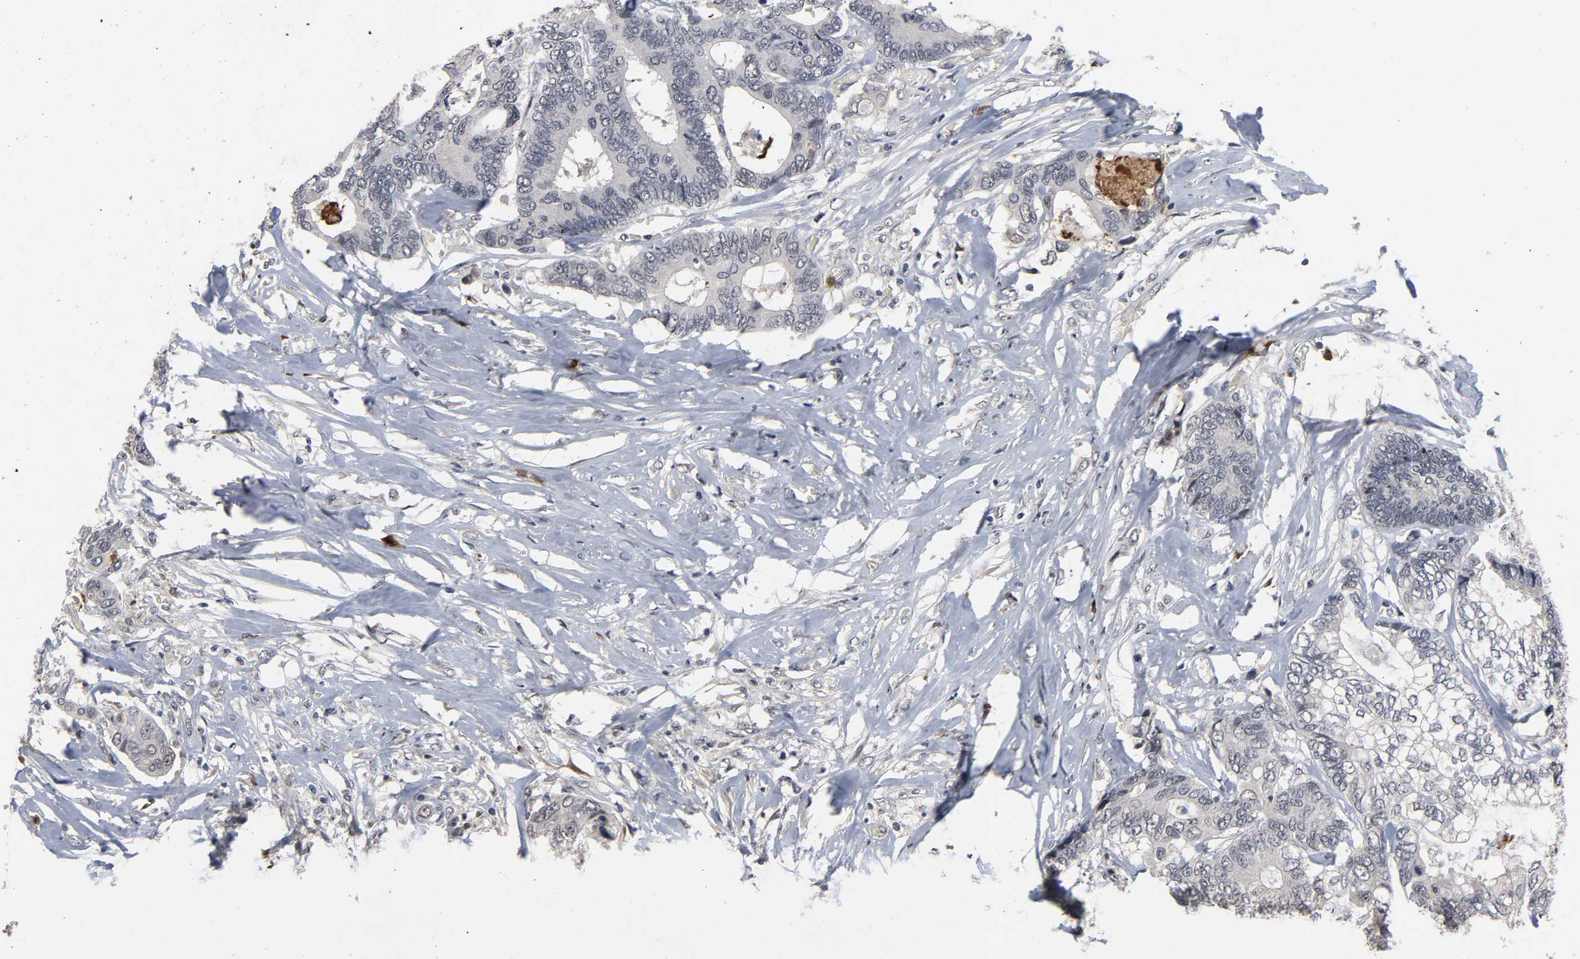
{"staining": {"intensity": "negative", "quantity": "none", "location": "none"}, "tissue": "colorectal cancer", "cell_type": "Tumor cells", "image_type": "cancer", "snomed": [{"axis": "morphology", "description": "Adenocarcinoma, NOS"}, {"axis": "topography", "description": "Rectum"}], "caption": "Immunohistochemistry photomicrograph of colorectal cancer stained for a protein (brown), which shows no staining in tumor cells.", "gene": "RTL5", "patient": {"sex": "male", "age": 55}}